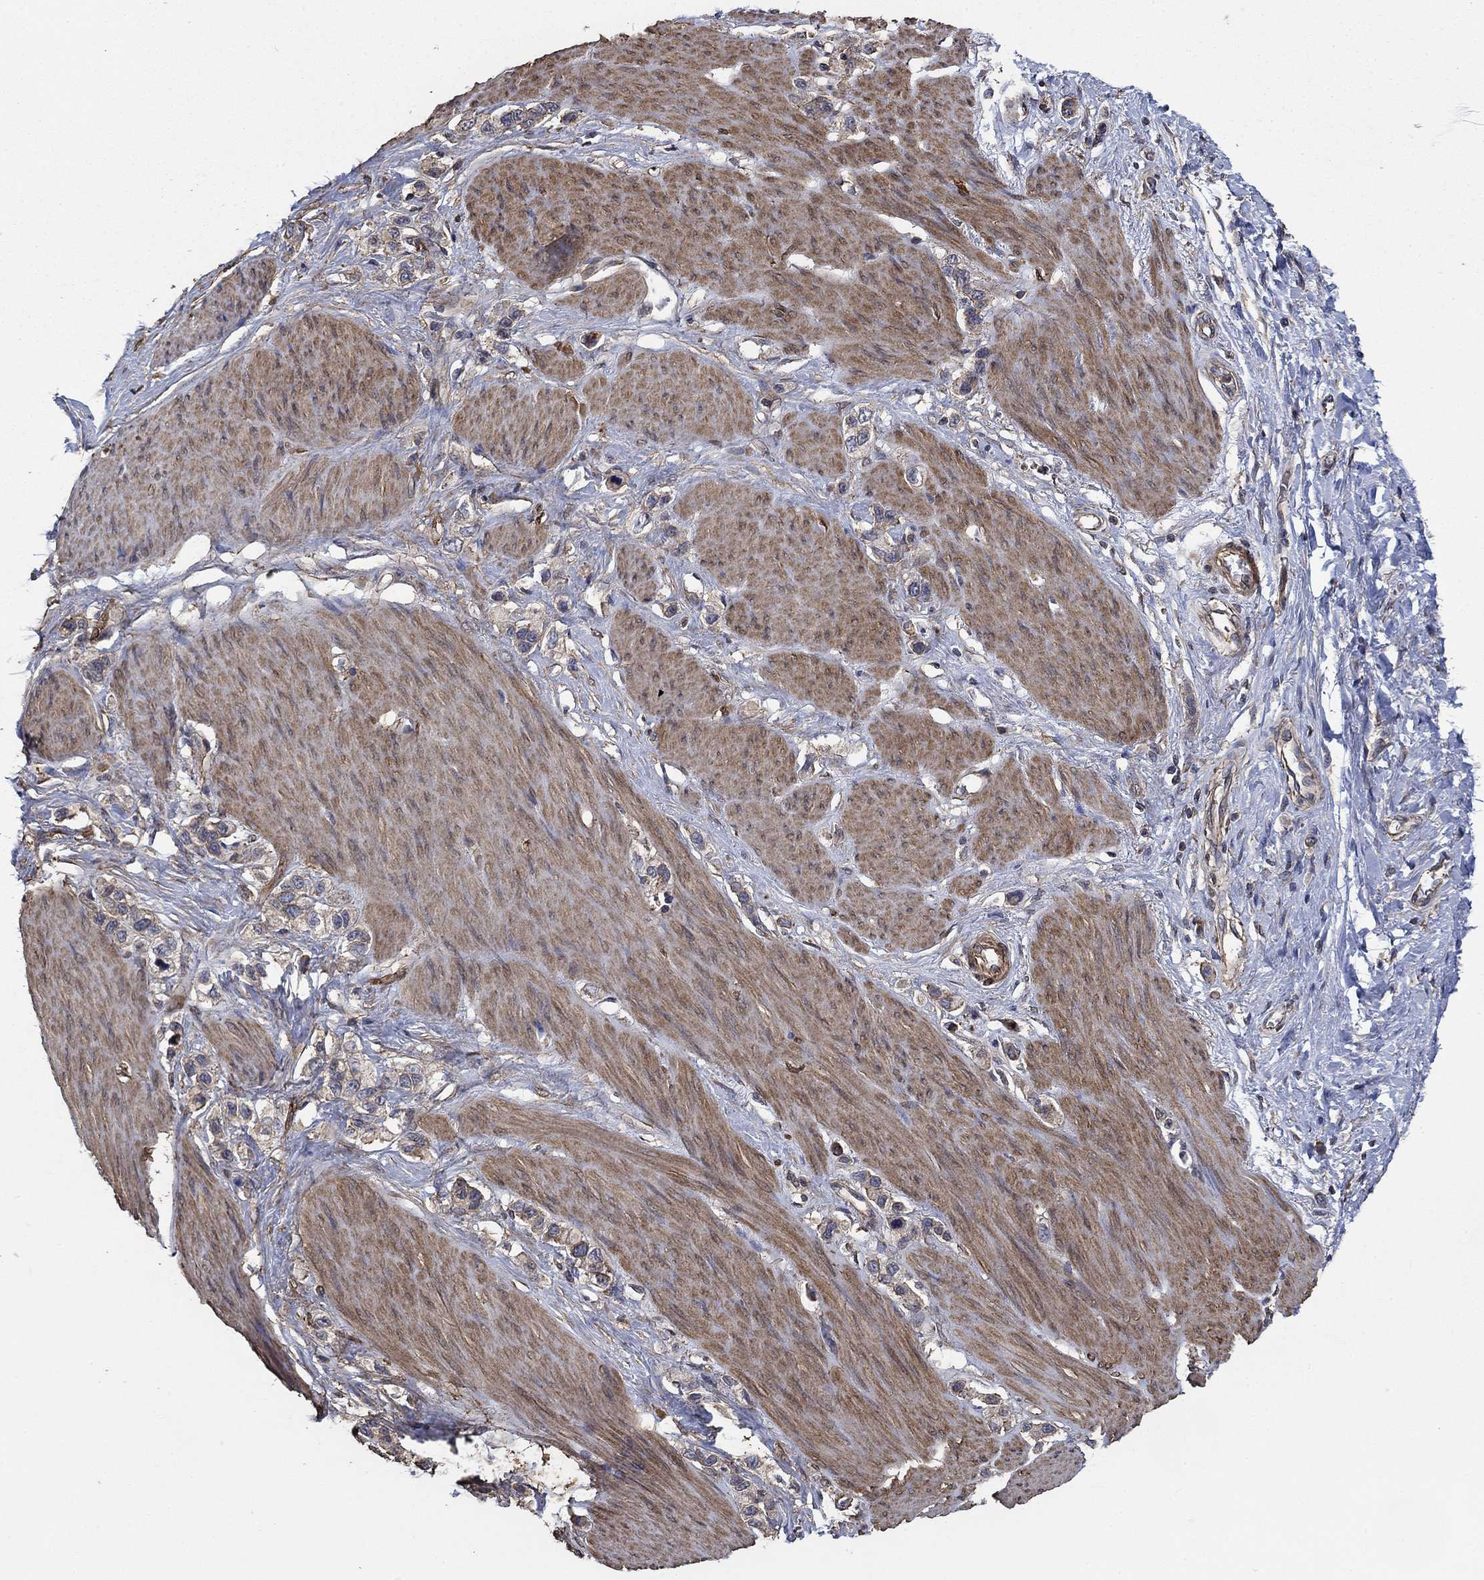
{"staining": {"intensity": "weak", "quantity": "<25%", "location": "cytoplasmic/membranous"}, "tissue": "stomach cancer", "cell_type": "Tumor cells", "image_type": "cancer", "snomed": [{"axis": "morphology", "description": "Normal tissue, NOS"}, {"axis": "morphology", "description": "Adenocarcinoma, NOS"}, {"axis": "morphology", "description": "Adenocarcinoma, High grade"}, {"axis": "topography", "description": "Stomach, upper"}, {"axis": "topography", "description": "Stomach"}], "caption": "DAB (3,3'-diaminobenzidine) immunohistochemical staining of human stomach cancer (high-grade adenocarcinoma) displays no significant staining in tumor cells.", "gene": "PDE3A", "patient": {"sex": "female", "age": 65}}